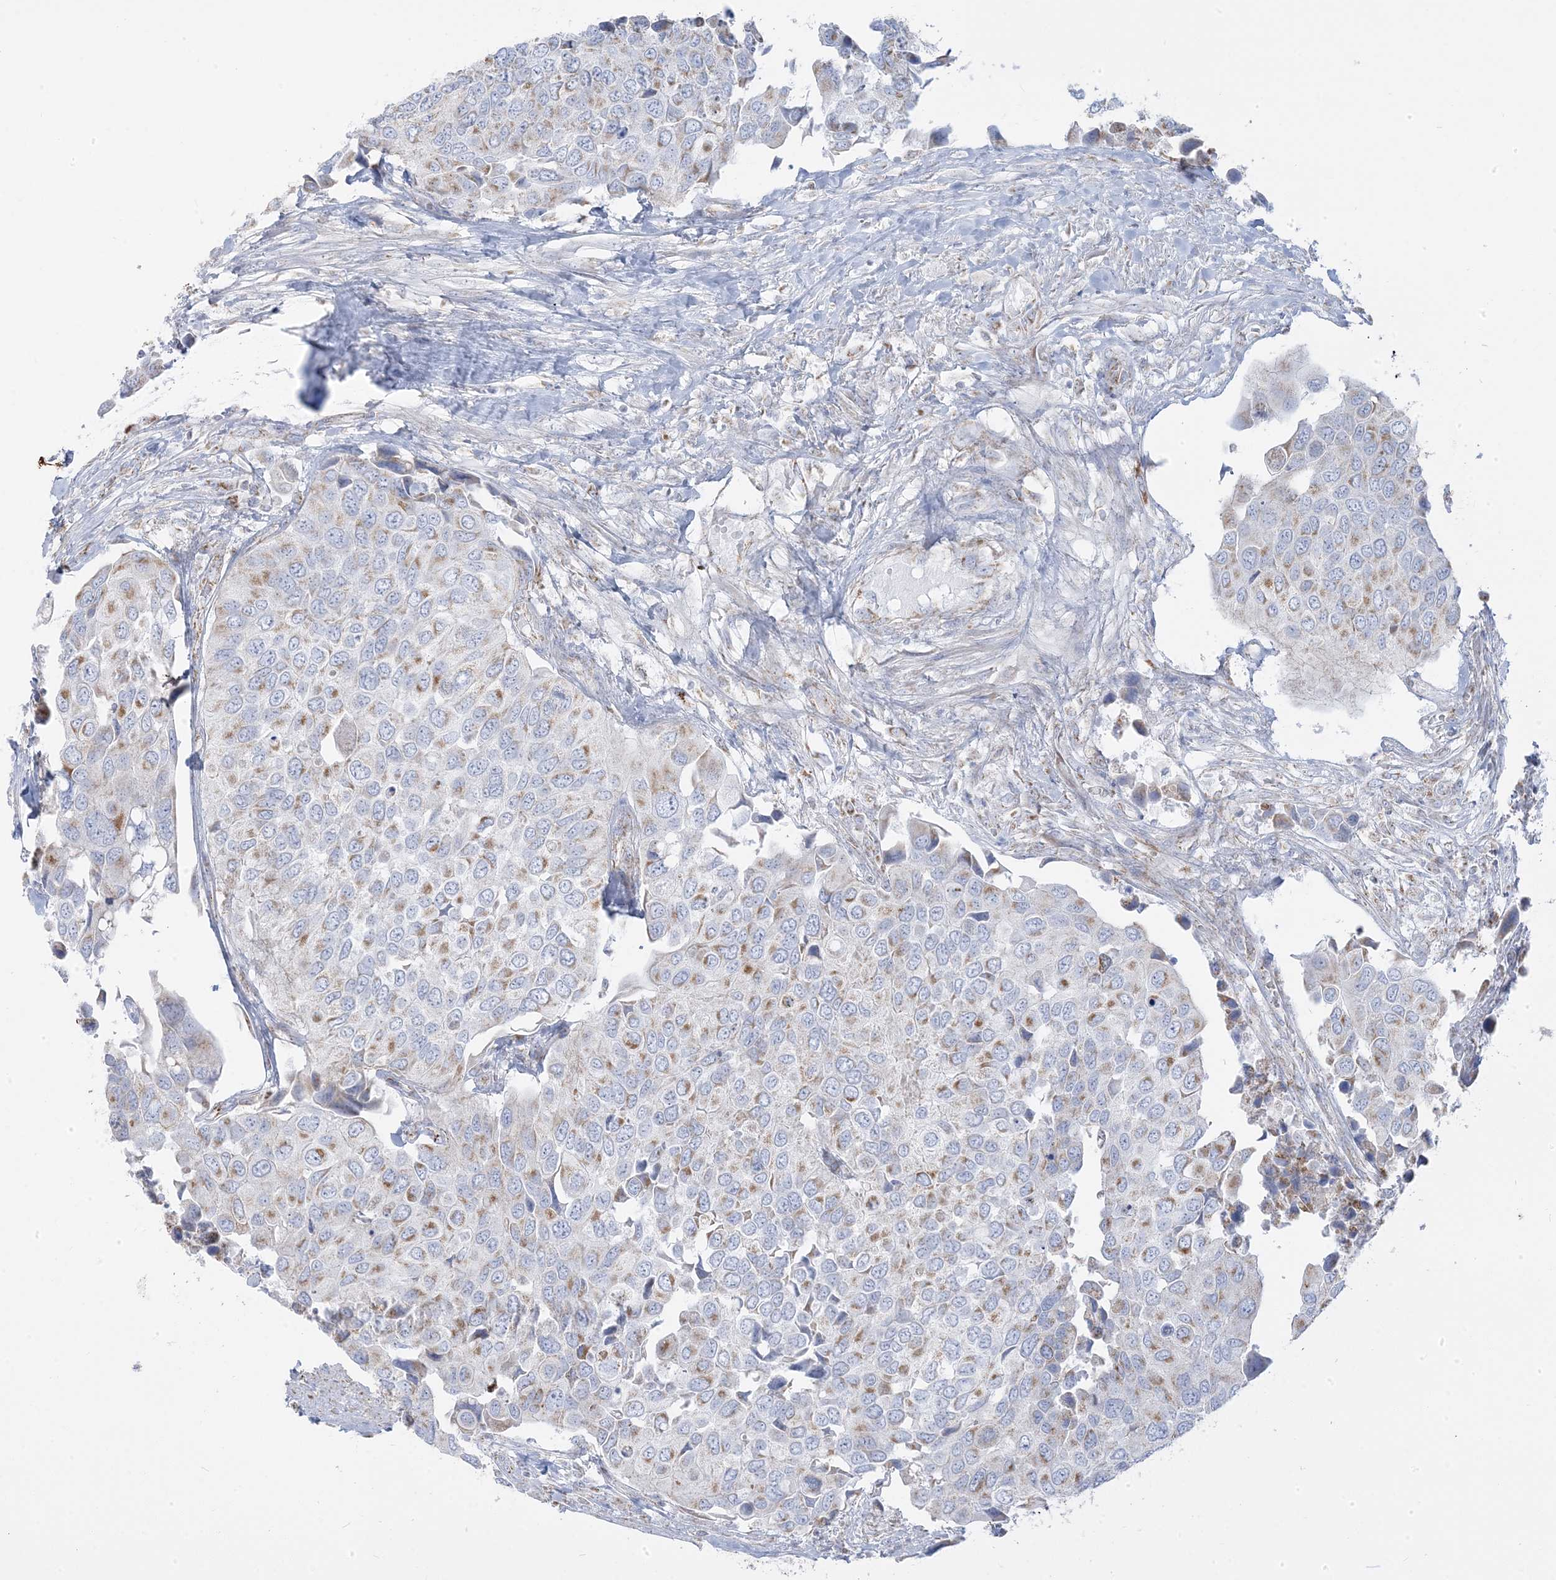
{"staining": {"intensity": "moderate", "quantity": "<25%", "location": "cytoplasmic/membranous"}, "tissue": "urothelial cancer", "cell_type": "Tumor cells", "image_type": "cancer", "snomed": [{"axis": "morphology", "description": "Urothelial carcinoma, High grade"}, {"axis": "topography", "description": "Urinary bladder"}], "caption": "A brown stain highlights moderate cytoplasmic/membranous positivity of a protein in human urothelial cancer tumor cells.", "gene": "PCCB", "patient": {"sex": "male", "age": 74}}